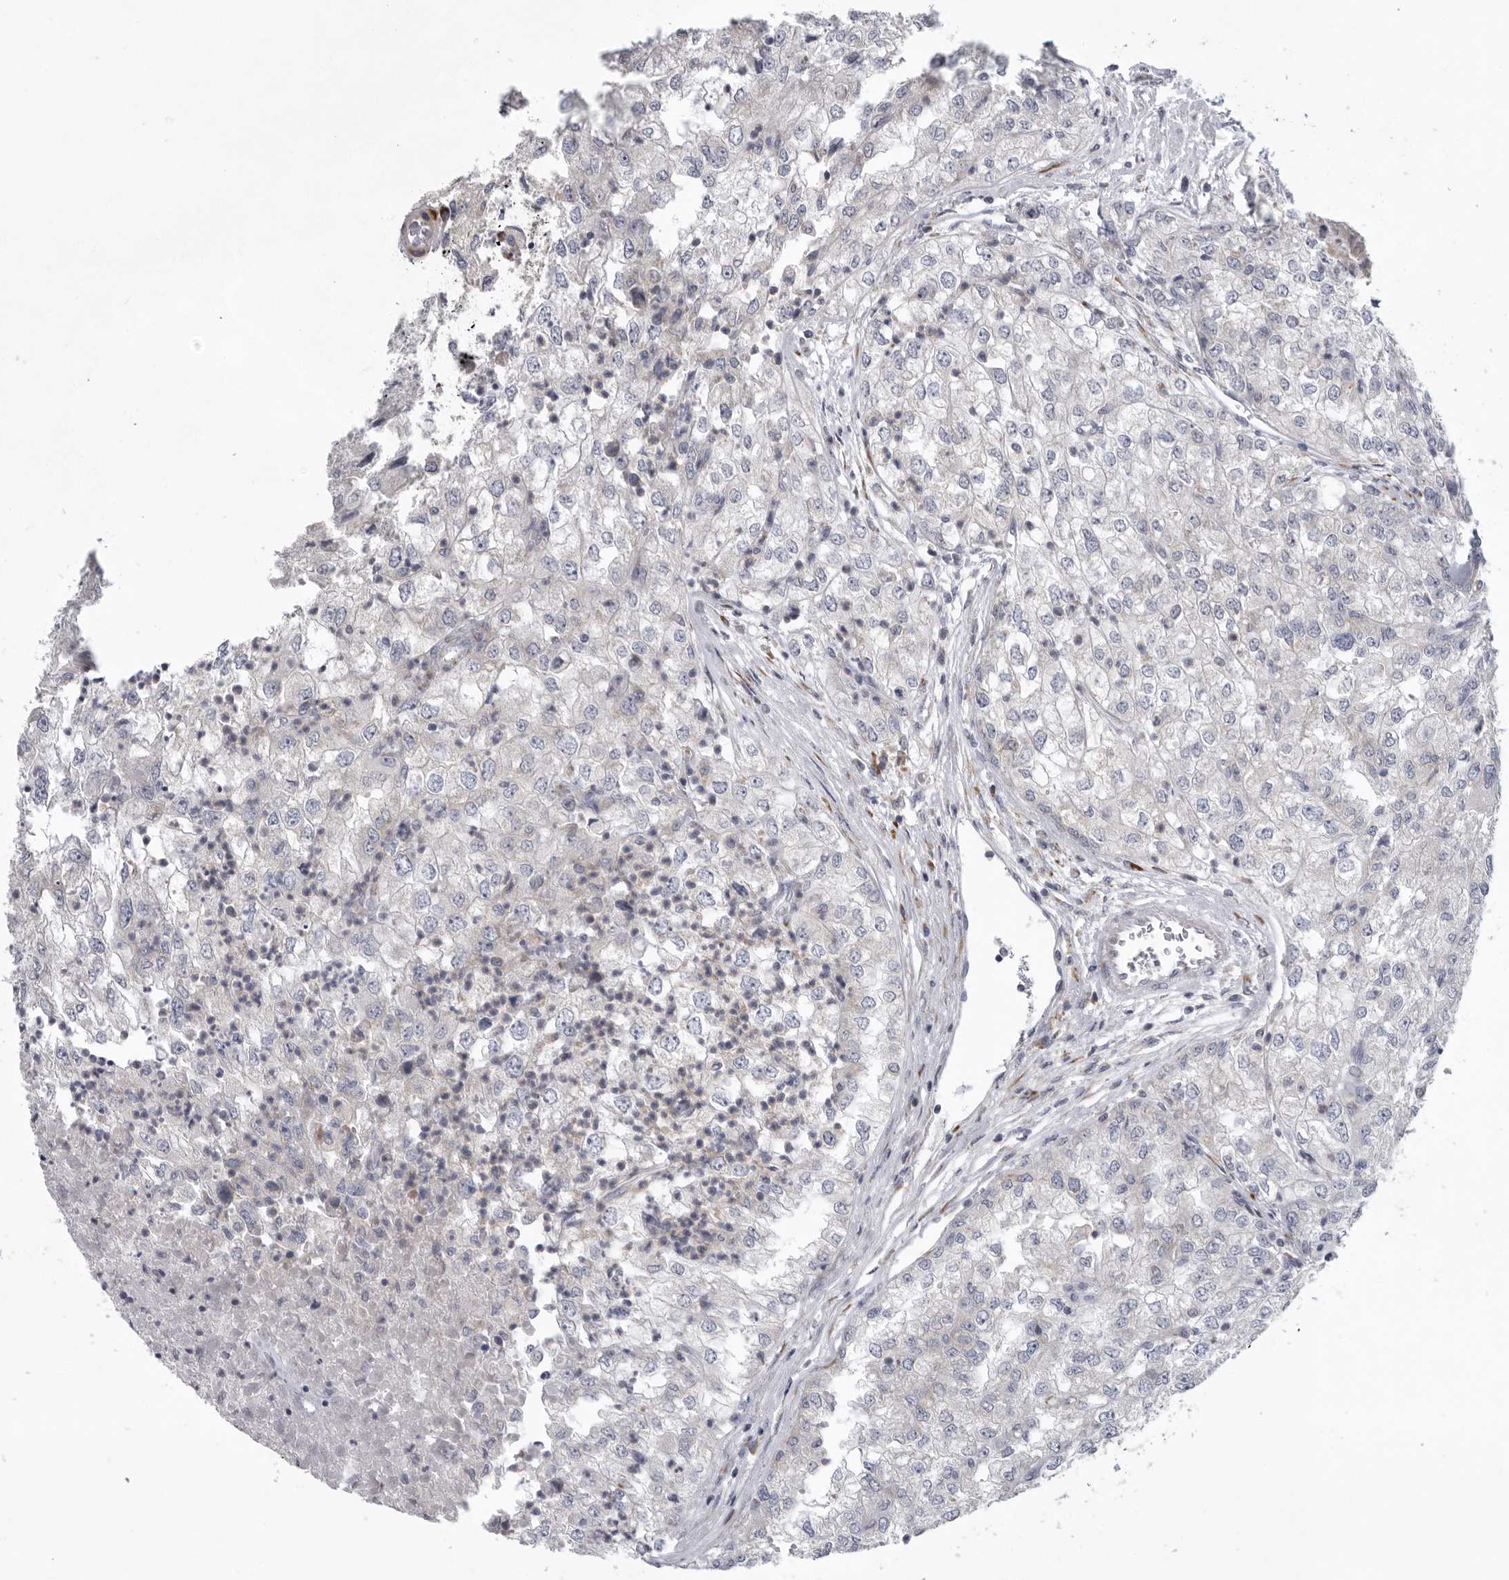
{"staining": {"intensity": "negative", "quantity": "none", "location": "none"}, "tissue": "renal cancer", "cell_type": "Tumor cells", "image_type": "cancer", "snomed": [{"axis": "morphology", "description": "Adenocarcinoma, NOS"}, {"axis": "topography", "description": "Kidney"}], "caption": "Immunohistochemistry (IHC) image of renal cancer (adenocarcinoma) stained for a protein (brown), which reveals no positivity in tumor cells.", "gene": "USP24", "patient": {"sex": "female", "age": 54}}